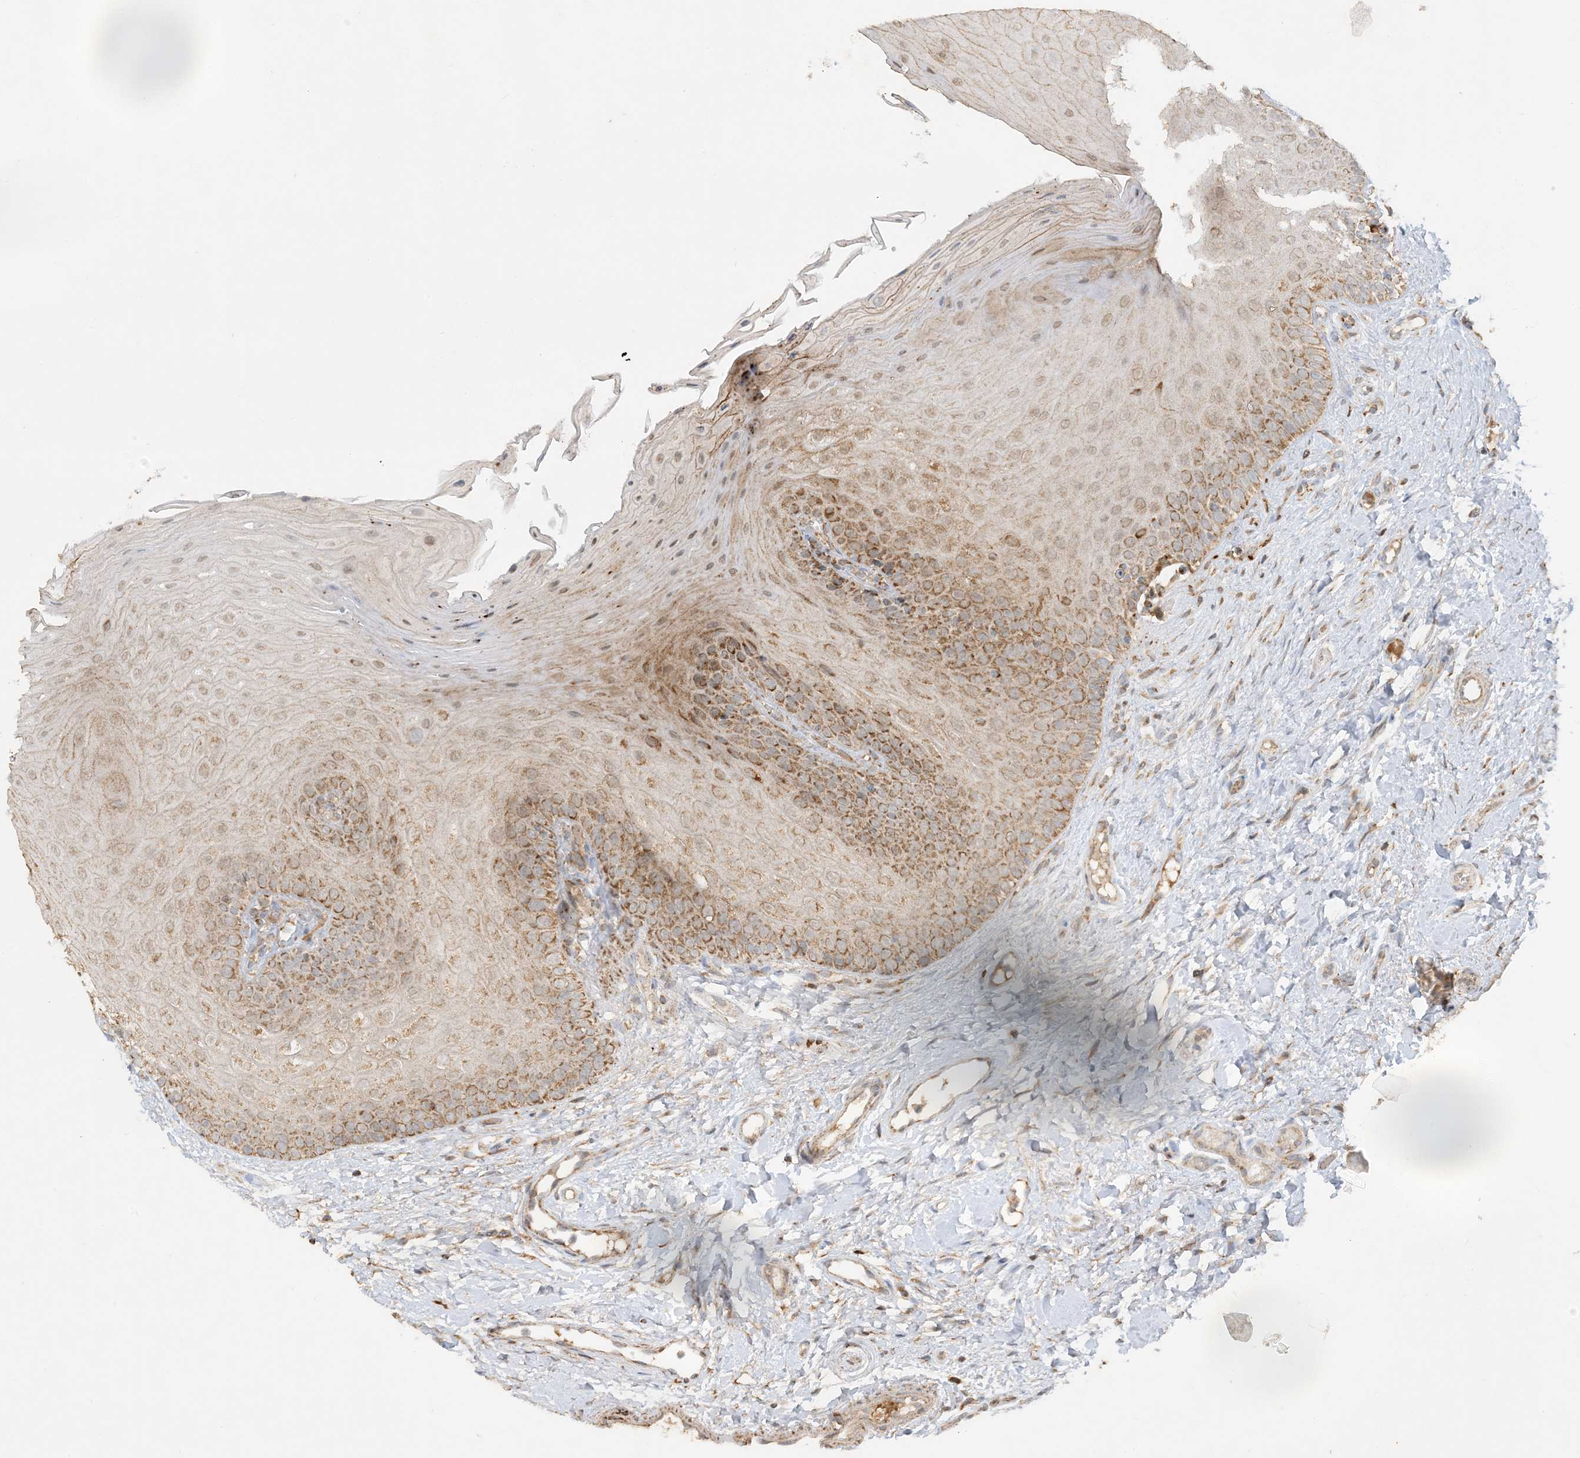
{"staining": {"intensity": "moderate", "quantity": "25%-75%", "location": "cytoplasmic/membranous"}, "tissue": "oral mucosa", "cell_type": "Squamous epithelial cells", "image_type": "normal", "snomed": [{"axis": "morphology", "description": "Normal tissue, NOS"}, {"axis": "topography", "description": "Oral tissue"}], "caption": "Immunohistochemistry histopathology image of normal oral mucosa stained for a protein (brown), which exhibits medium levels of moderate cytoplasmic/membranous expression in about 25%-75% of squamous epithelial cells.", "gene": "NDUFAF3", "patient": {"sex": "female", "age": 68}}